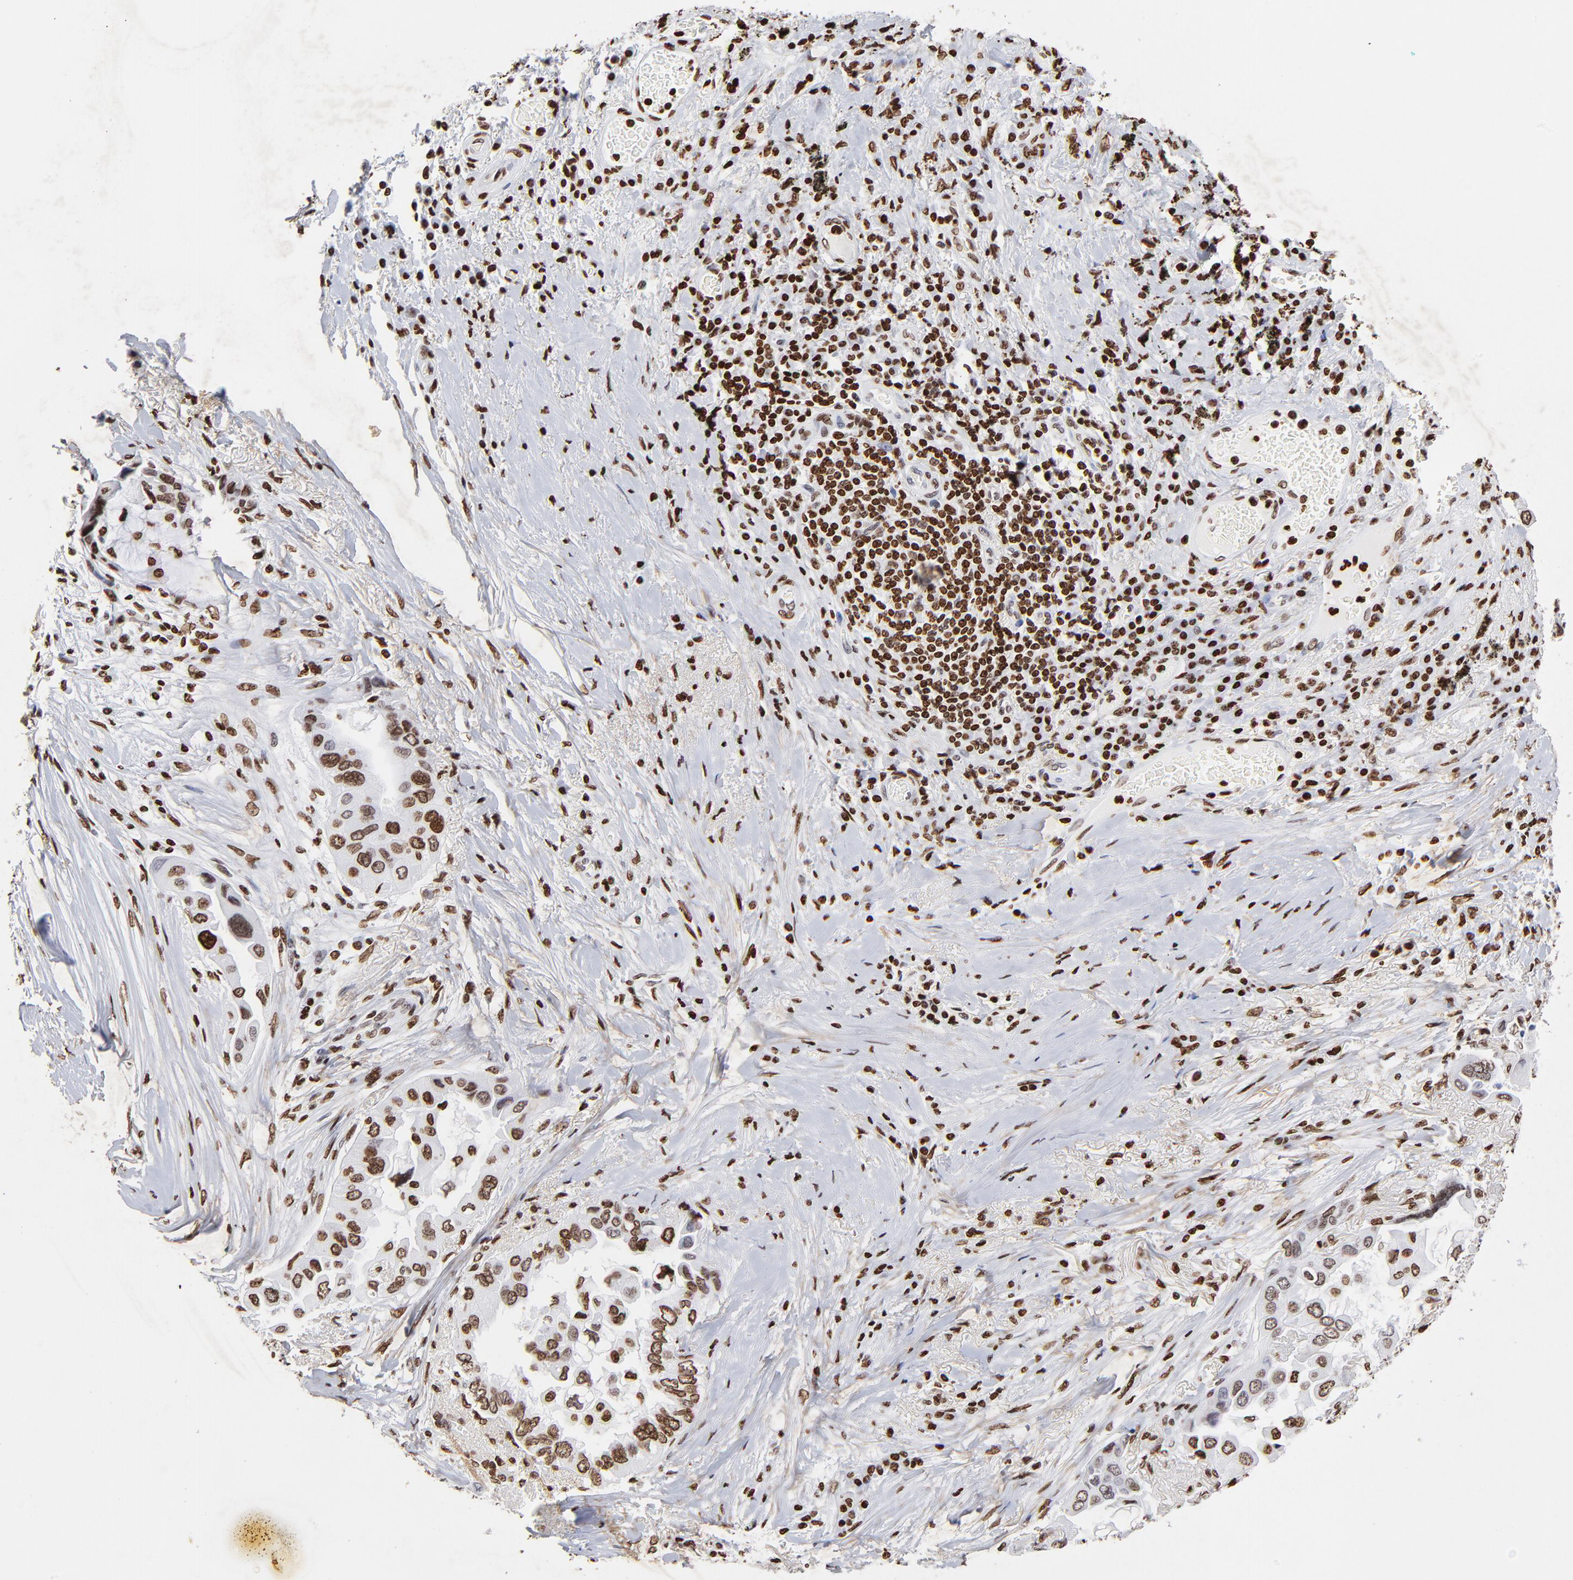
{"staining": {"intensity": "moderate", "quantity": ">75%", "location": "nuclear"}, "tissue": "lung cancer", "cell_type": "Tumor cells", "image_type": "cancer", "snomed": [{"axis": "morphology", "description": "Adenocarcinoma, NOS"}, {"axis": "topography", "description": "Lung"}], "caption": "Moderate nuclear protein expression is present in about >75% of tumor cells in adenocarcinoma (lung).", "gene": "FBH1", "patient": {"sex": "female", "age": 76}}